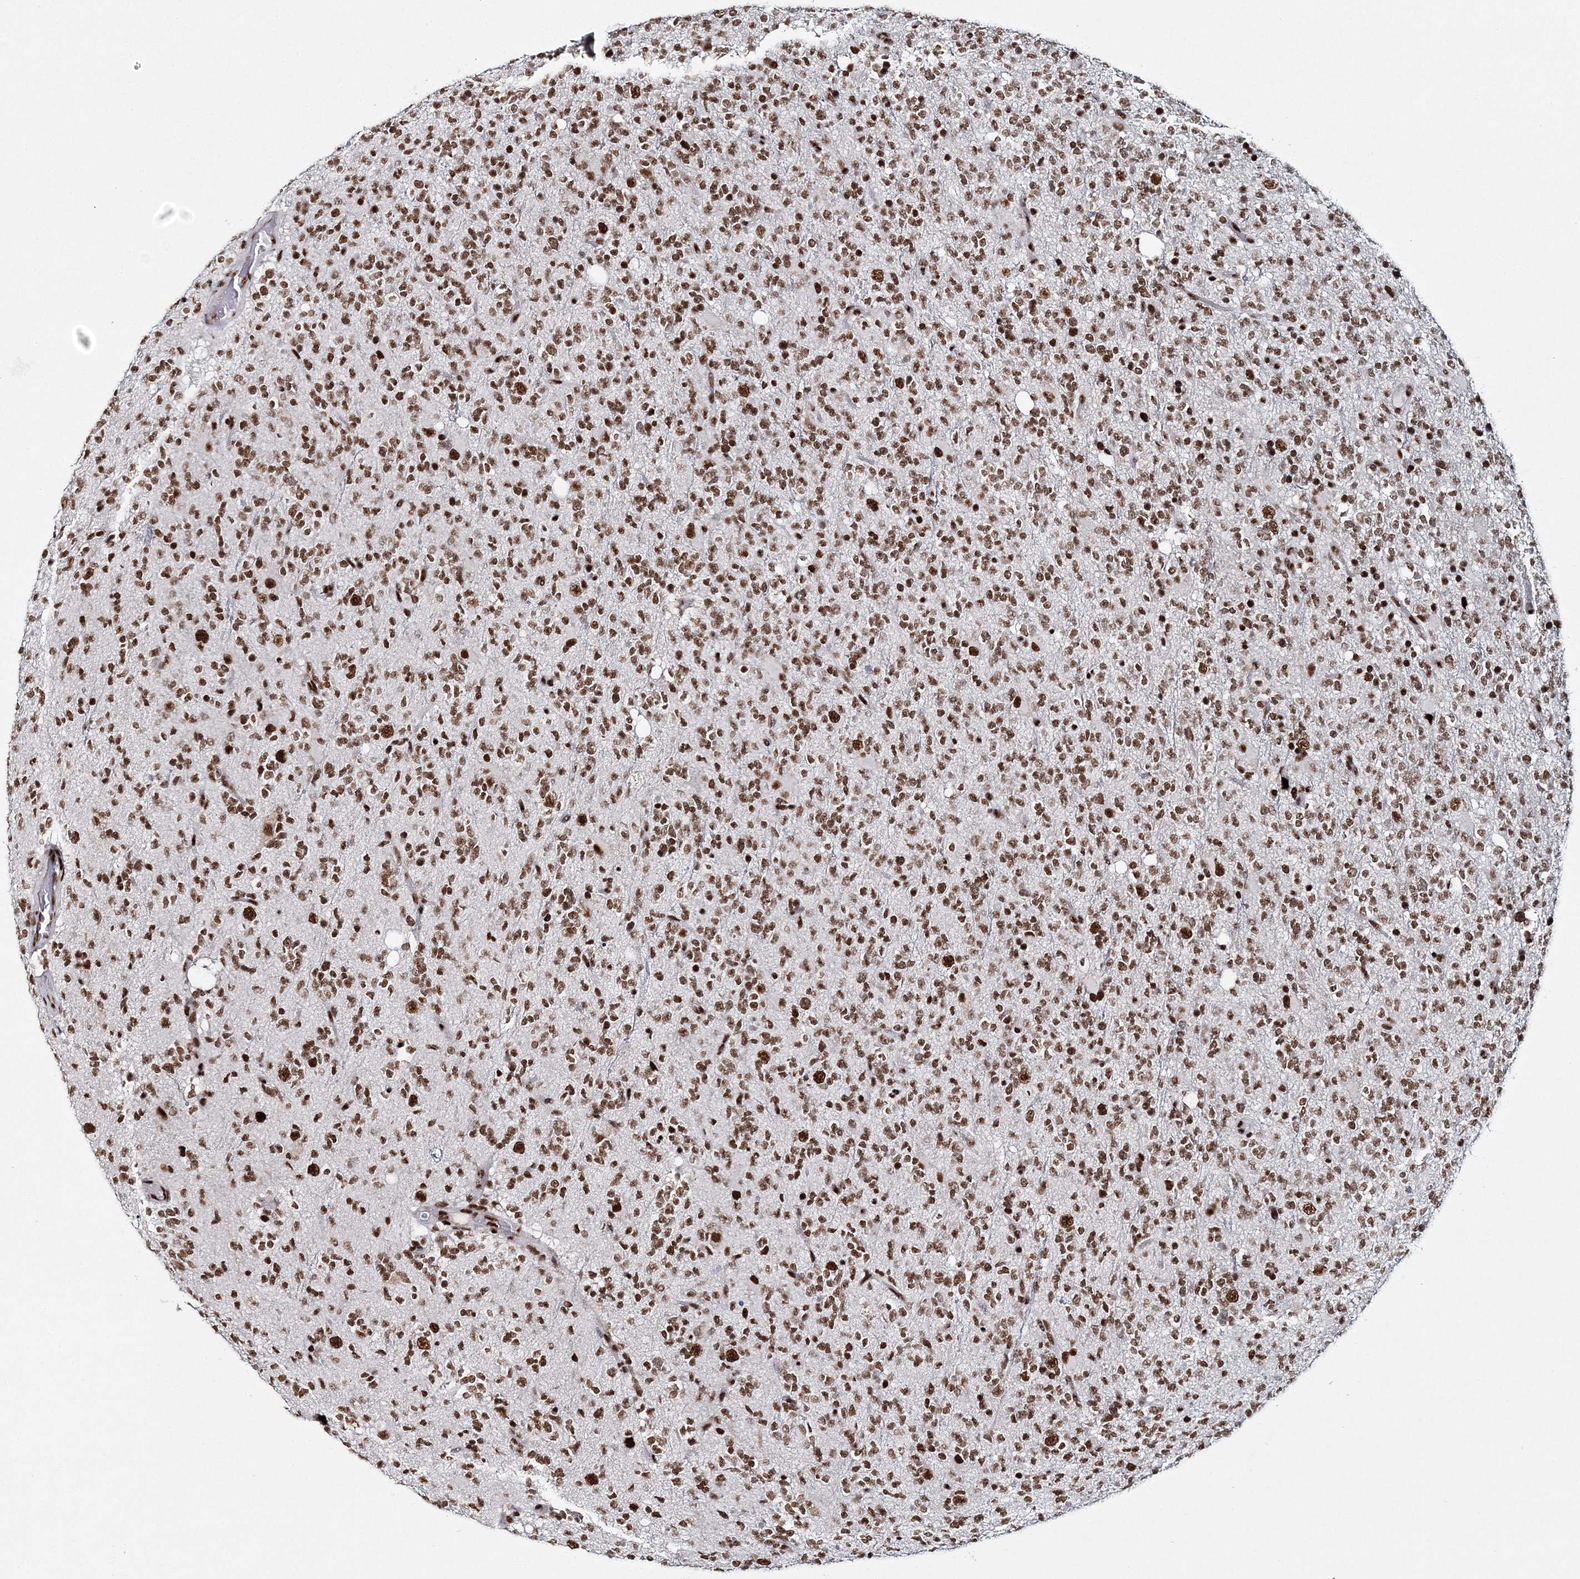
{"staining": {"intensity": "moderate", "quantity": ">75%", "location": "nuclear"}, "tissue": "glioma", "cell_type": "Tumor cells", "image_type": "cancer", "snomed": [{"axis": "morphology", "description": "Glioma, malignant, High grade"}, {"axis": "topography", "description": "Brain"}], "caption": "The immunohistochemical stain shows moderate nuclear expression in tumor cells of glioma tissue. (Brightfield microscopy of DAB IHC at high magnification).", "gene": "QRICH1", "patient": {"sex": "female", "age": 62}}